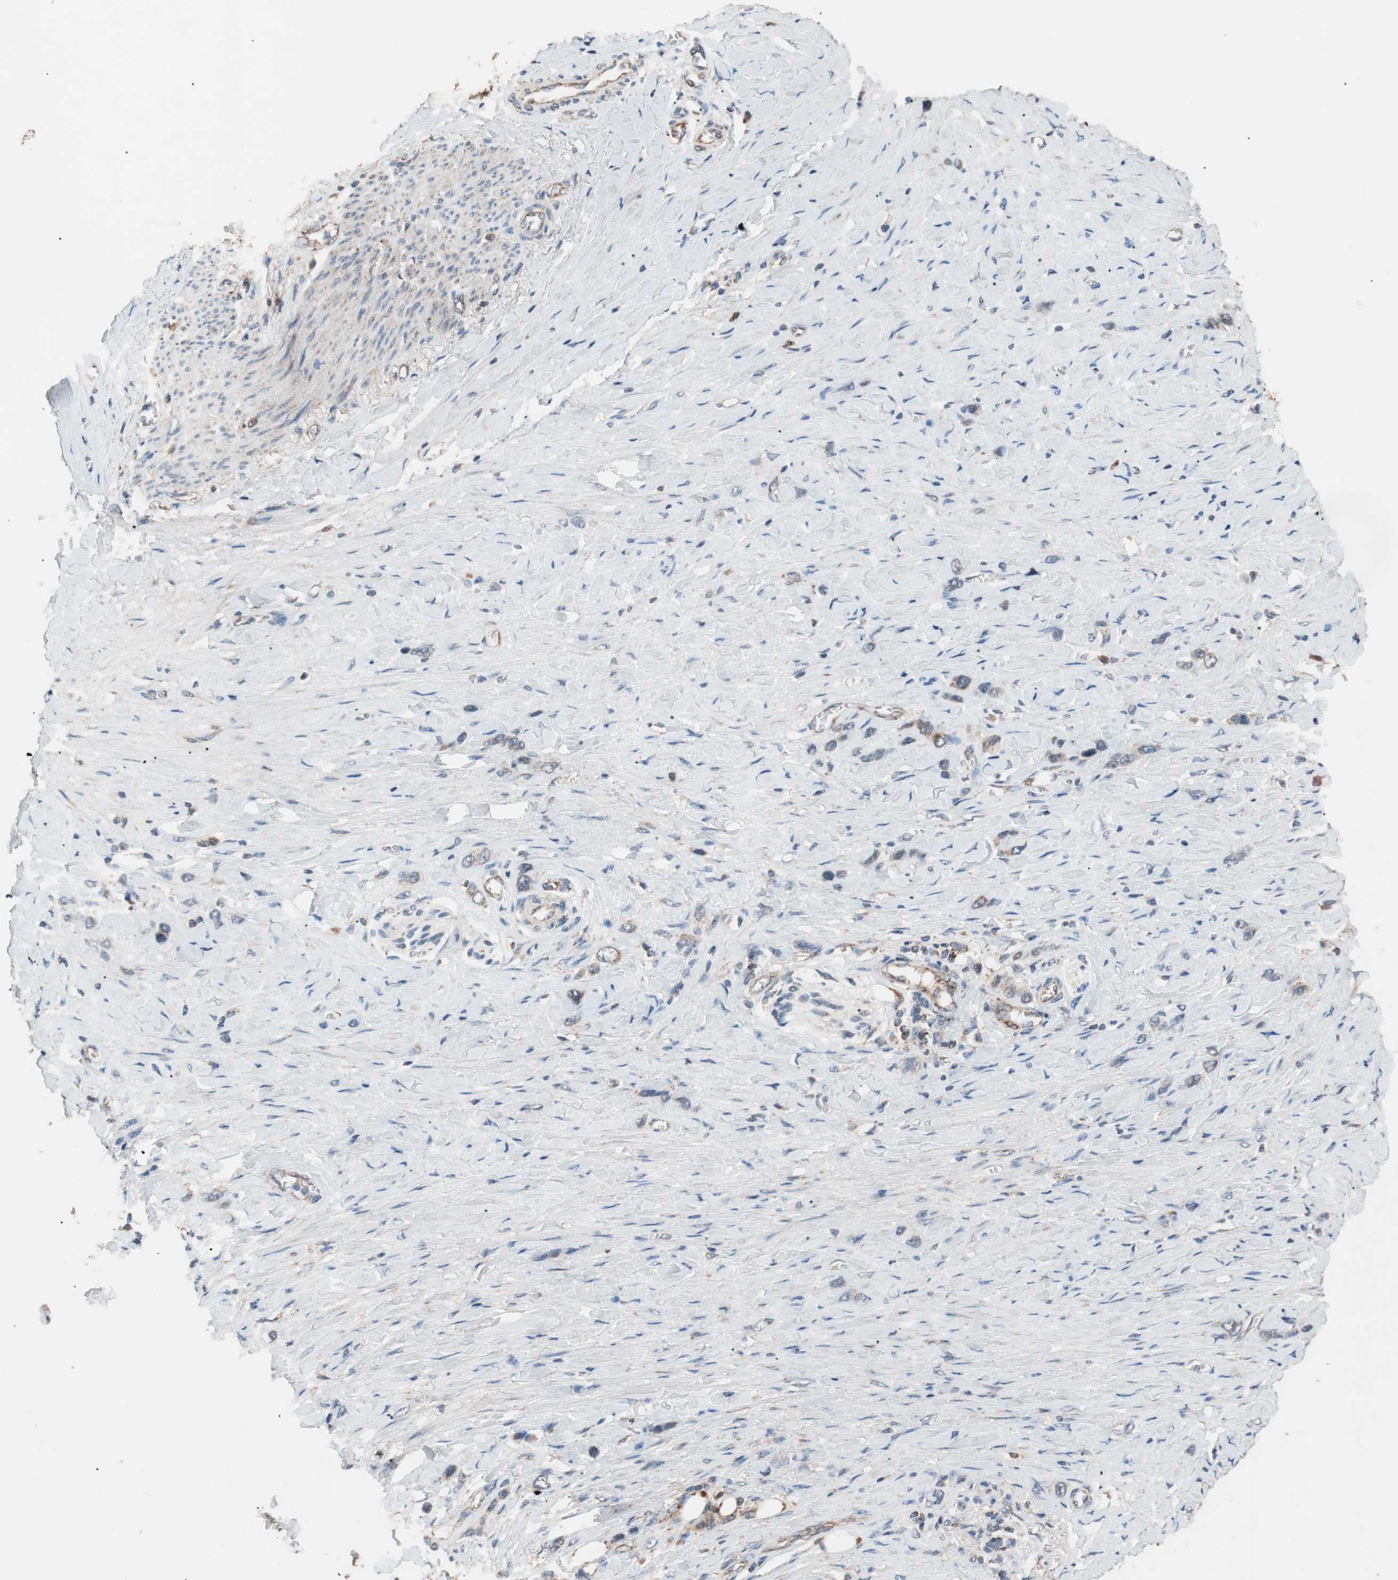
{"staining": {"intensity": "moderate", "quantity": "25%-75%", "location": "cytoplasmic/membranous"}, "tissue": "stomach cancer", "cell_type": "Tumor cells", "image_type": "cancer", "snomed": [{"axis": "morphology", "description": "Normal tissue, NOS"}, {"axis": "morphology", "description": "Adenocarcinoma, NOS"}, {"axis": "morphology", "description": "Adenocarcinoma, High grade"}, {"axis": "topography", "description": "Stomach, upper"}, {"axis": "topography", "description": "Stomach"}], "caption": "An immunohistochemistry (IHC) image of tumor tissue is shown. Protein staining in brown shows moderate cytoplasmic/membranous positivity in stomach cancer within tumor cells. (brown staining indicates protein expression, while blue staining denotes nuclei).", "gene": "PITRM1", "patient": {"sex": "female", "age": 65}}